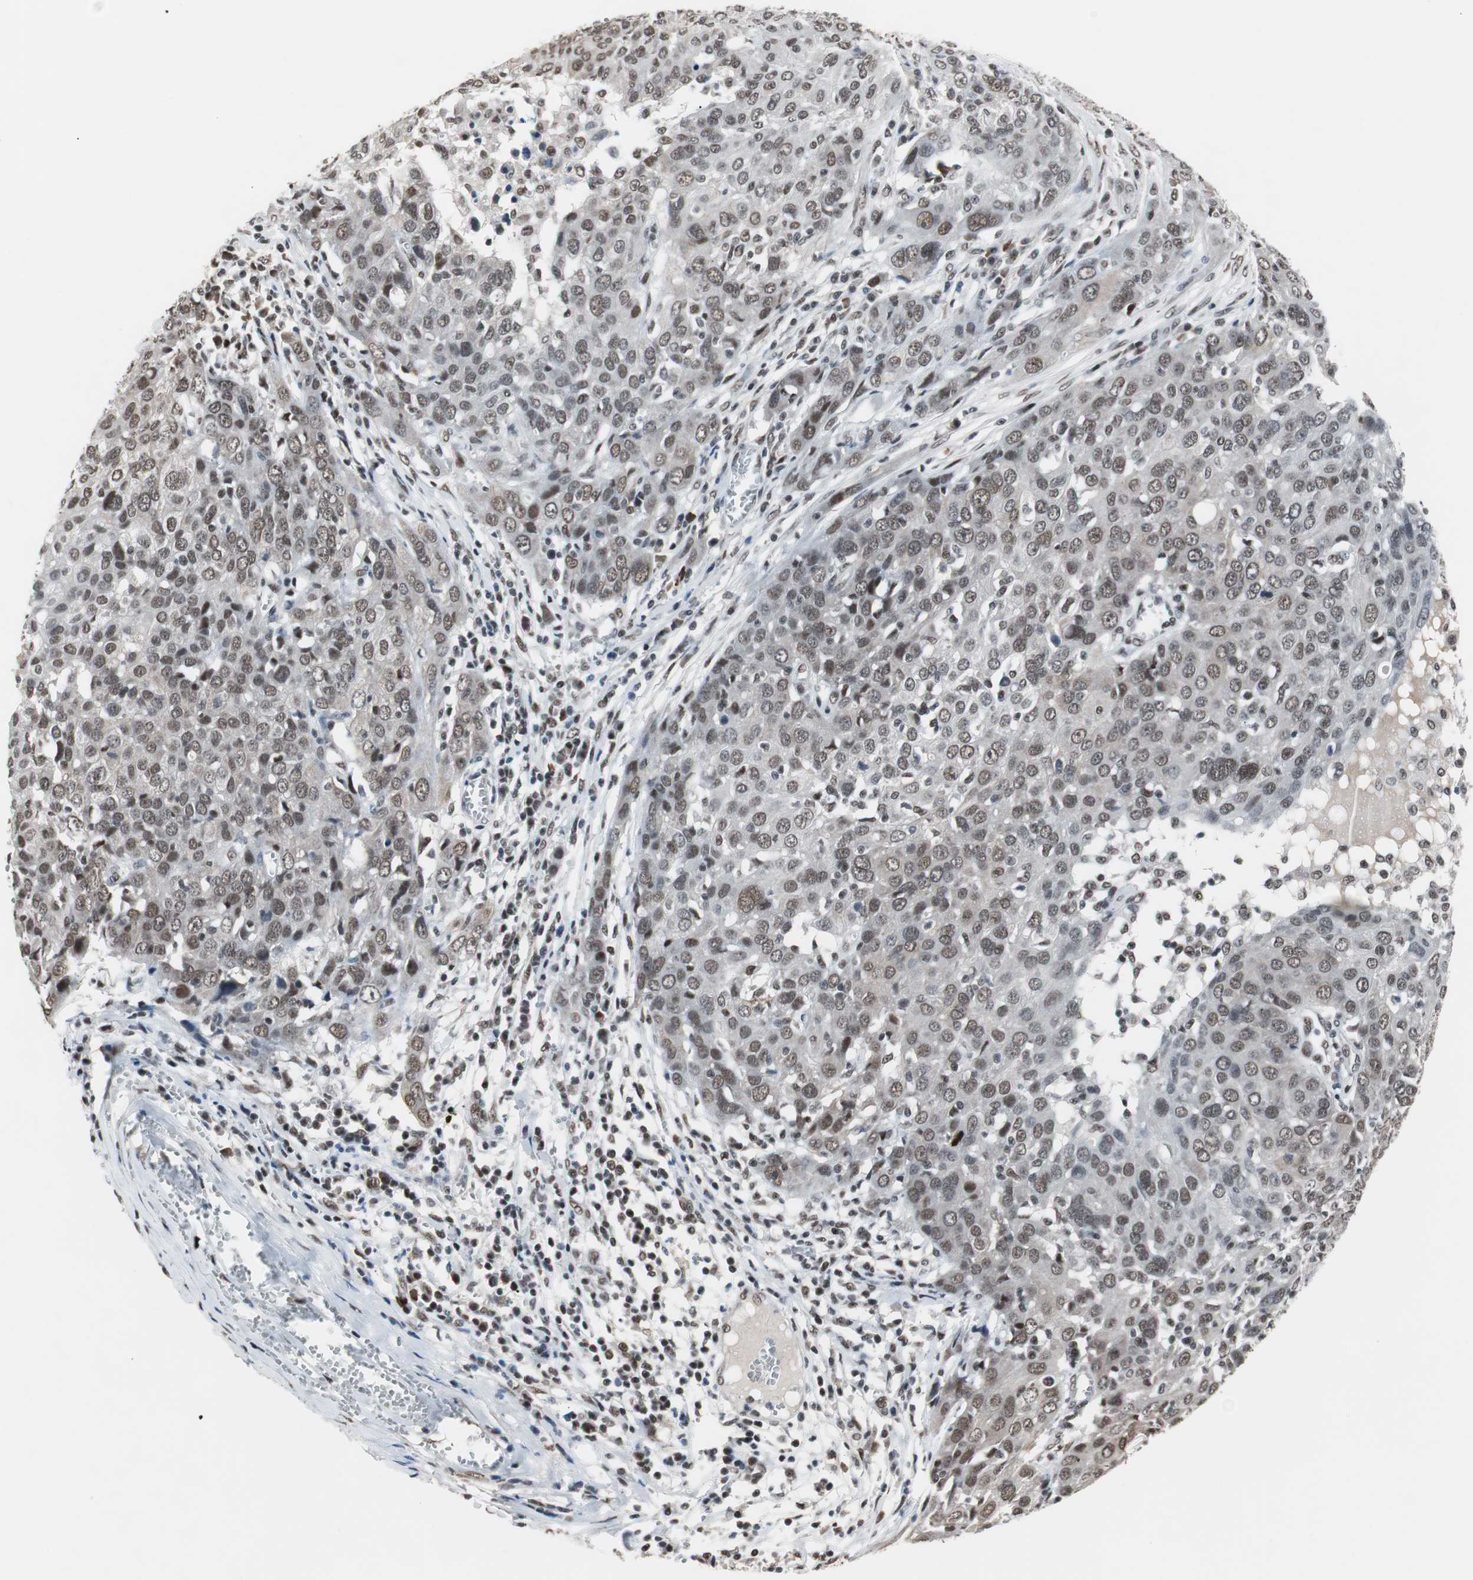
{"staining": {"intensity": "moderate", "quantity": ">75%", "location": "nuclear"}, "tissue": "ovarian cancer", "cell_type": "Tumor cells", "image_type": "cancer", "snomed": [{"axis": "morphology", "description": "Carcinoma, endometroid"}, {"axis": "topography", "description": "Ovary"}], "caption": "Immunohistochemical staining of ovarian cancer reveals medium levels of moderate nuclear protein positivity in about >75% of tumor cells.", "gene": "TAF7", "patient": {"sex": "female", "age": 50}}